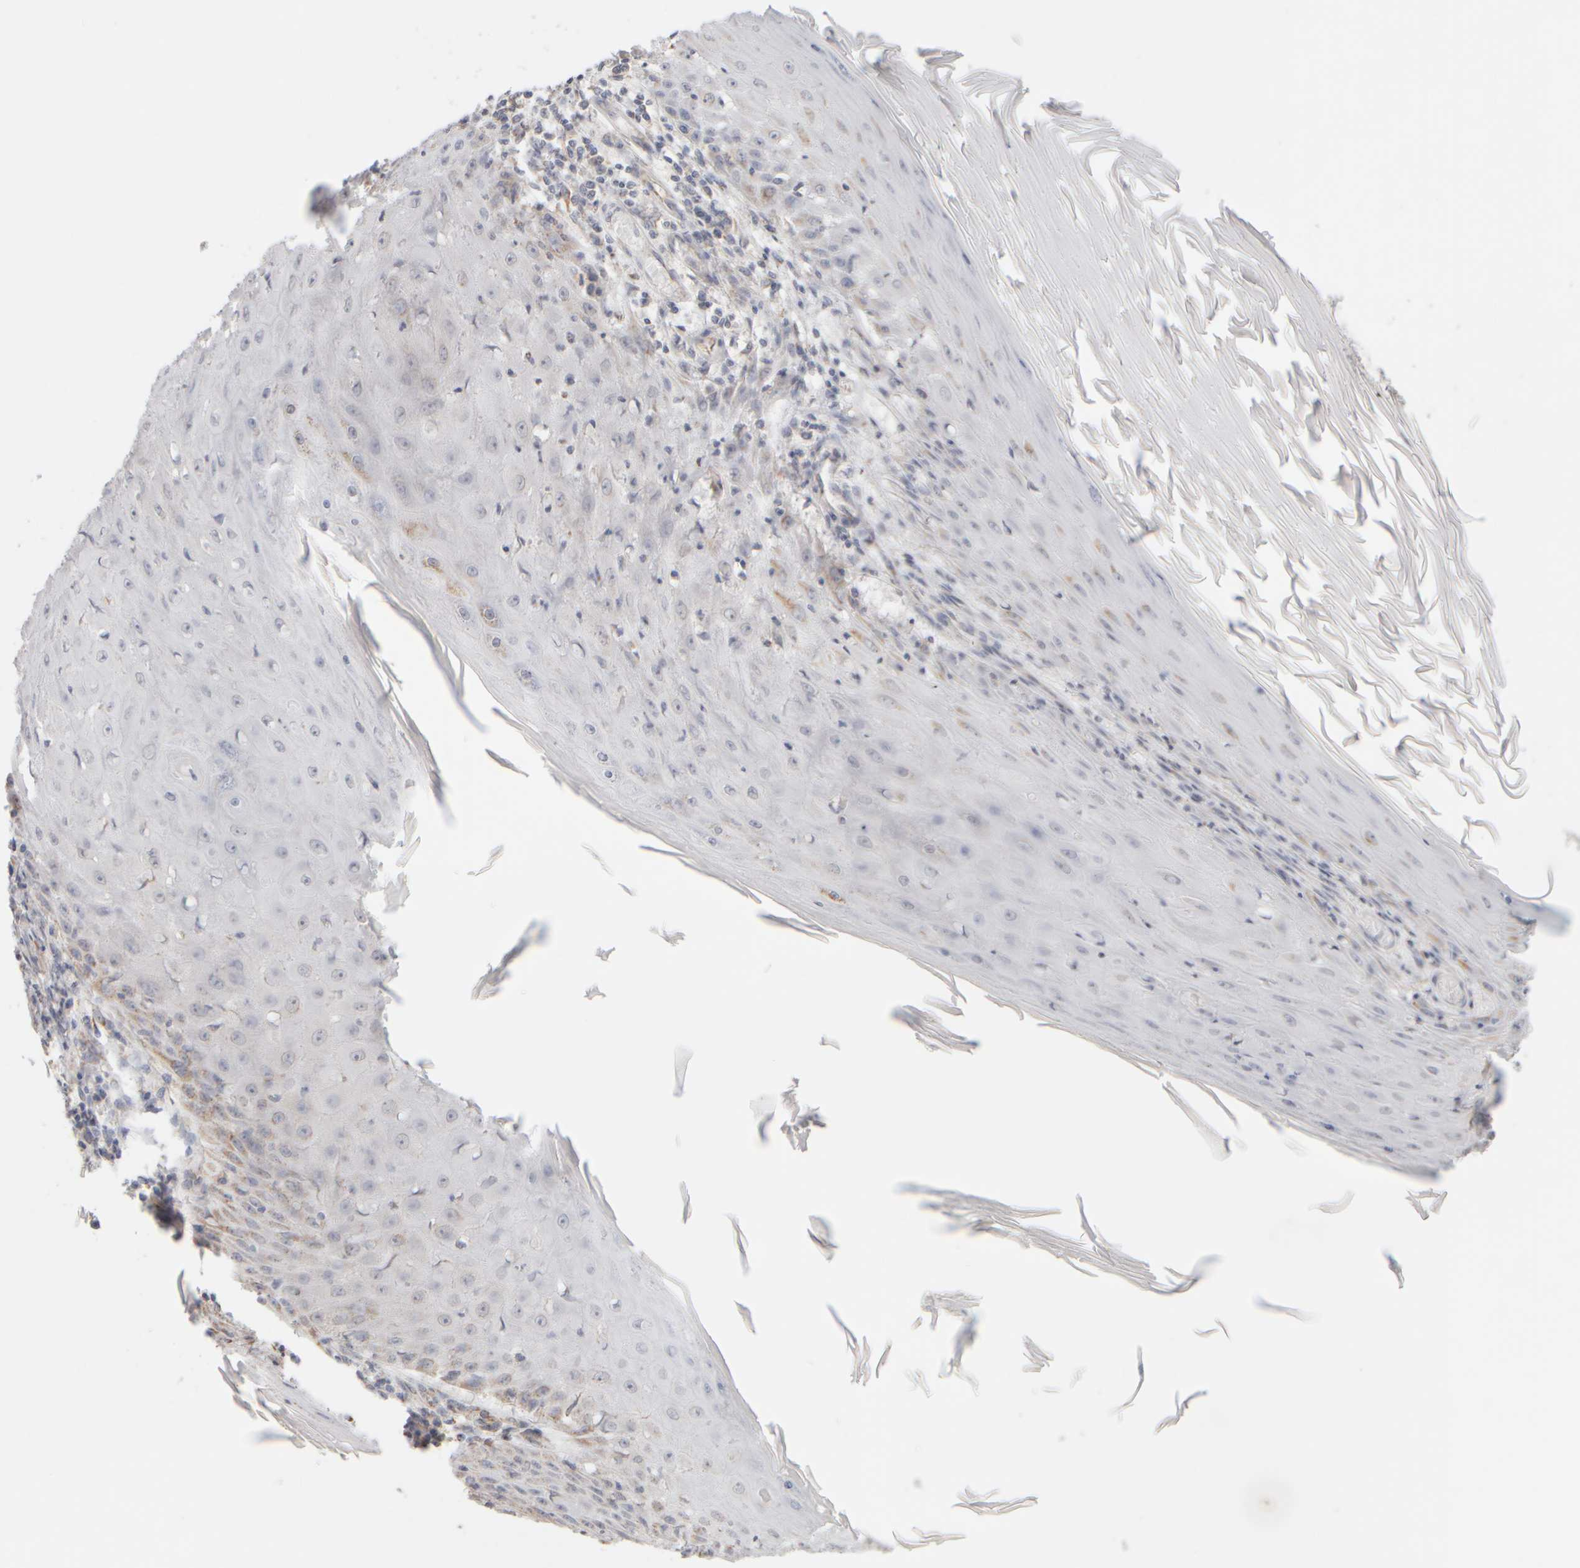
{"staining": {"intensity": "weak", "quantity": "<25%", "location": "cytoplasmic/membranous"}, "tissue": "skin cancer", "cell_type": "Tumor cells", "image_type": "cancer", "snomed": [{"axis": "morphology", "description": "Squamous cell carcinoma, NOS"}, {"axis": "topography", "description": "Skin"}], "caption": "Tumor cells show no significant protein staining in skin cancer (squamous cell carcinoma). (Immunohistochemistry (ihc), brightfield microscopy, high magnification).", "gene": "ZNF112", "patient": {"sex": "female", "age": 73}}